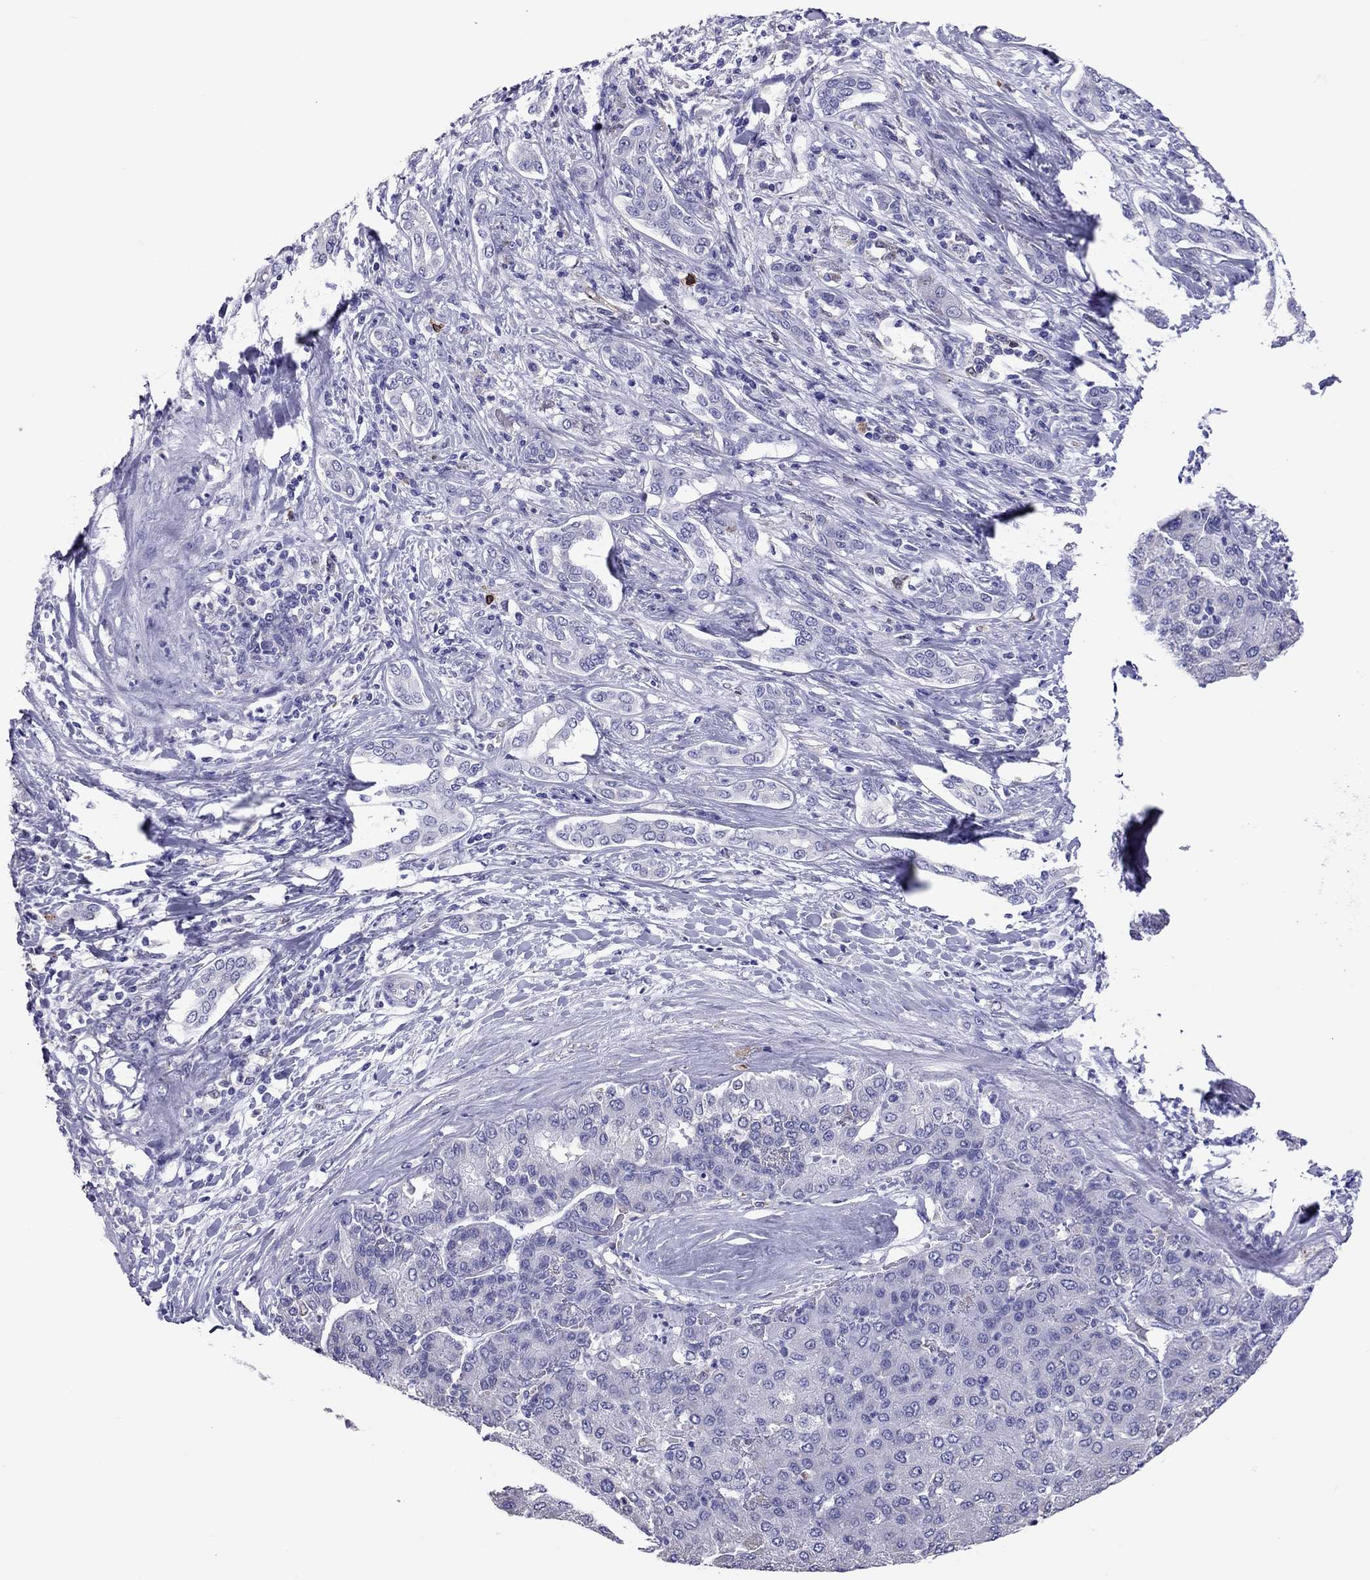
{"staining": {"intensity": "negative", "quantity": "none", "location": "none"}, "tissue": "liver cancer", "cell_type": "Tumor cells", "image_type": "cancer", "snomed": [{"axis": "morphology", "description": "Carcinoma, Hepatocellular, NOS"}, {"axis": "topography", "description": "Liver"}], "caption": "Protein analysis of liver hepatocellular carcinoma exhibits no significant positivity in tumor cells. (DAB (3,3'-diaminobenzidine) immunohistochemistry (IHC) with hematoxylin counter stain).", "gene": "ADORA2A", "patient": {"sex": "male", "age": 65}}